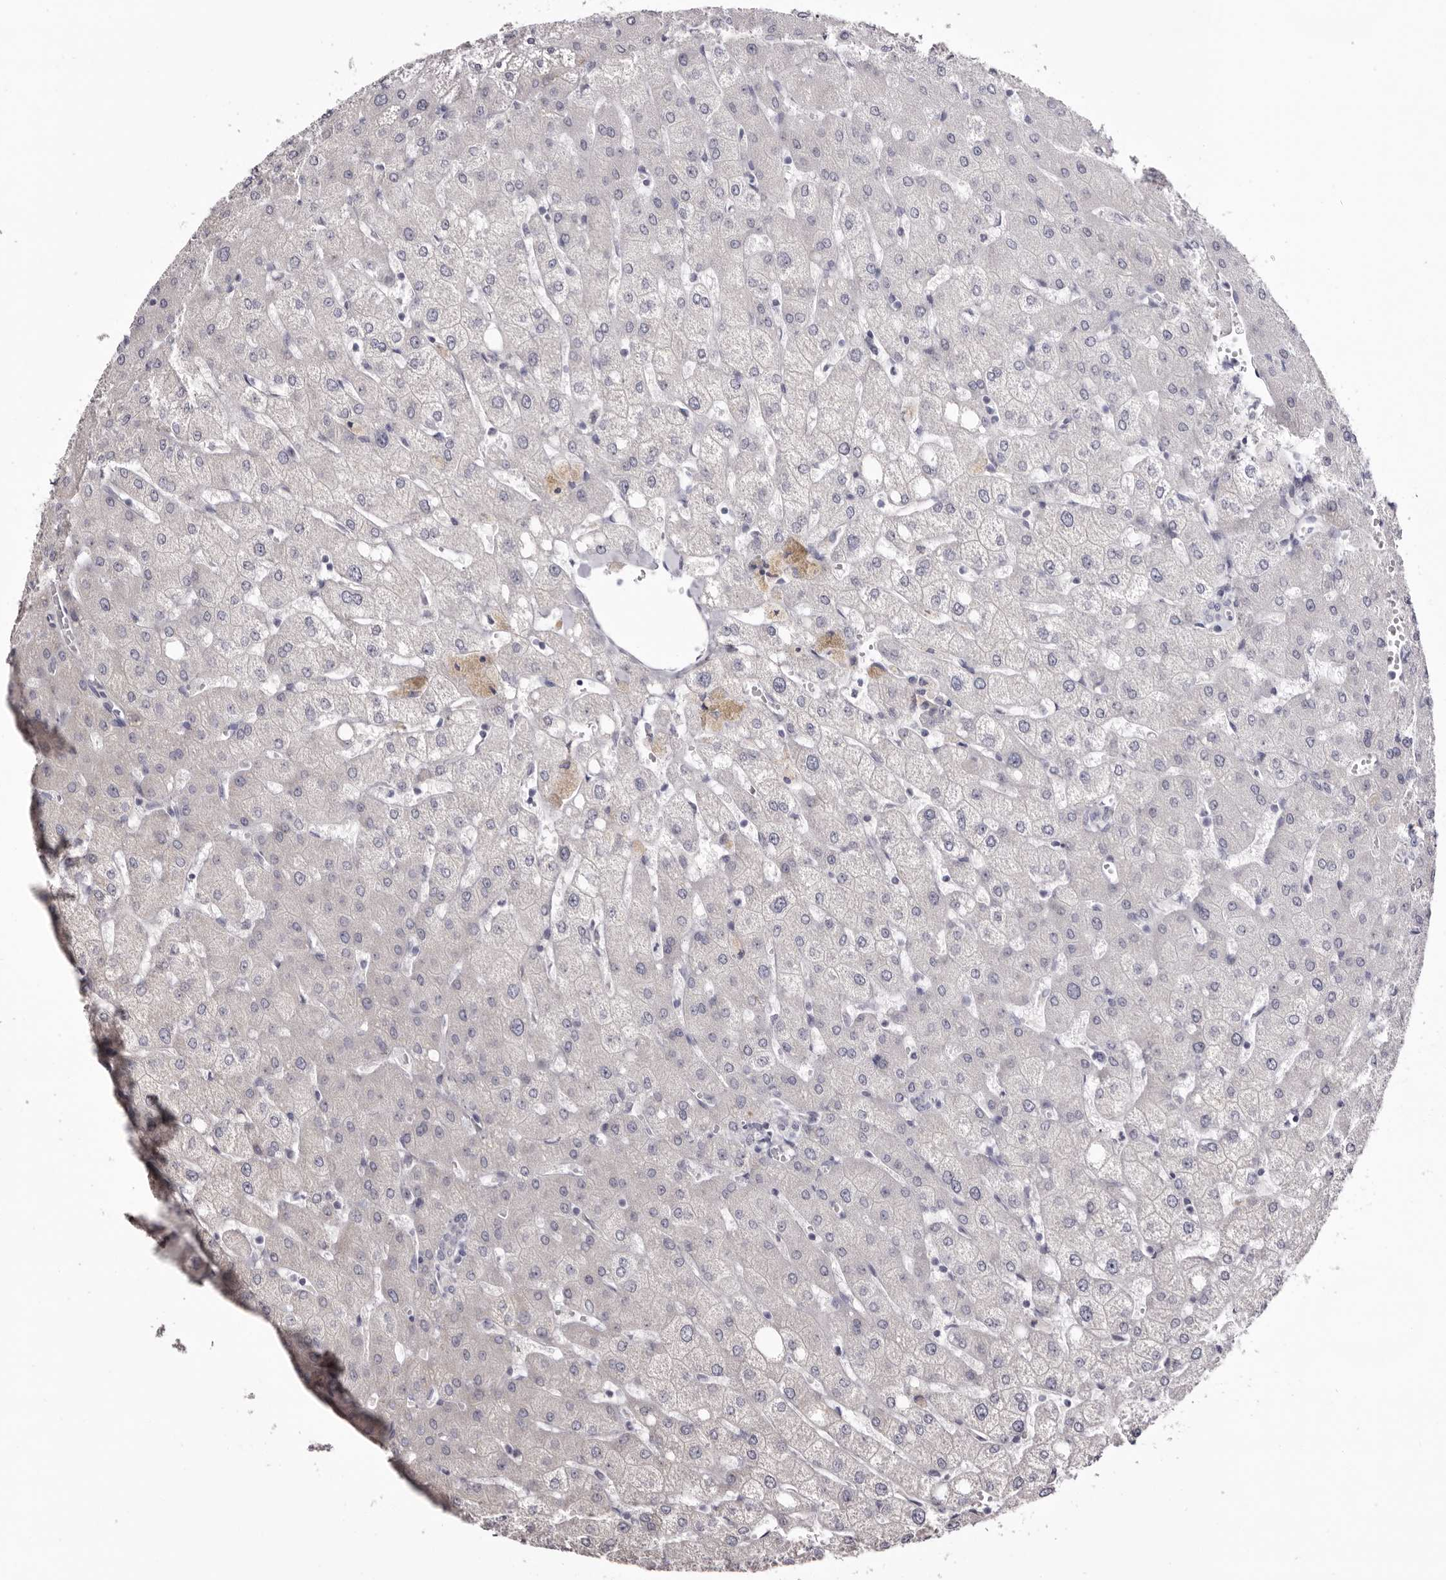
{"staining": {"intensity": "negative", "quantity": "none", "location": "none"}, "tissue": "liver", "cell_type": "Cholangiocytes", "image_type": "normal", "snomed": [{"axis": "morphology", "description": "Normal tissue, NOS"}, {"axis": "topography", "description": "Liver"}], "caption": "The immunohistochemistry (IHC) photomicrograph has no significant positivity in cholangiocytes of liver. The staining was performed using DAB to visualize the protein expression in brown, while the nuclei were stained in blue with hematoxylin (Magnification: 20x).", "gene": "CASQ1", "patient": {"sex": "female", "age": 54}}